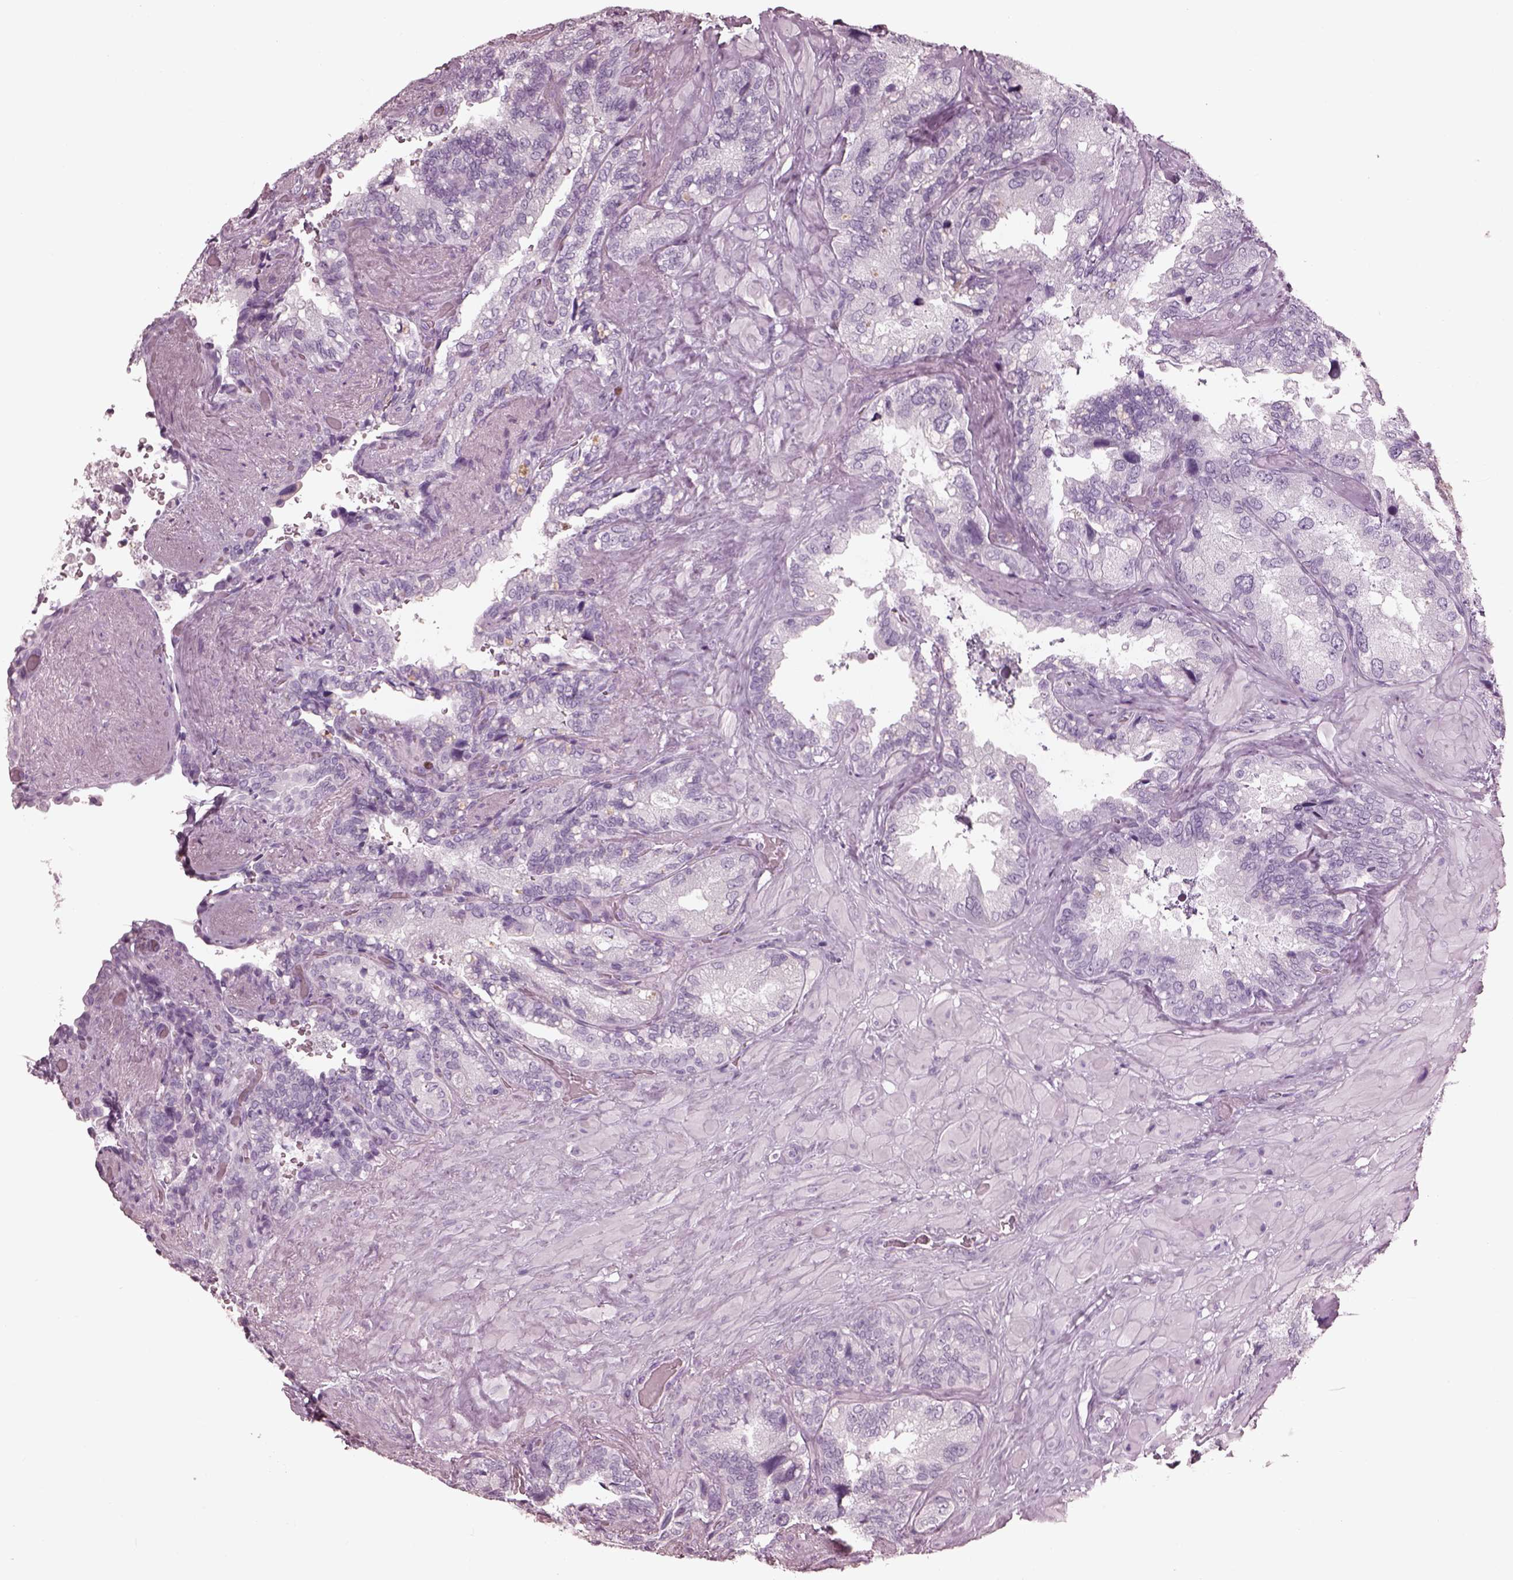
{"staining": {"intensity": "negative", "quantity": "none", "location": "none"}, "tissue": "seminal vesicle", "cell_type": "Glandular cells", "image_type": "normal", "snomed": [{"axis": "morphology", "description": "Normal tissue, NOS"}, {"axis": "topography", "description": "Seminal veicle"}], "caption": "This is an IHC image of benign seminal vesicle. There is no positivity in glandular cells.", "gene": "FABP9", "patient": {"sex": "male", "age": 69}}